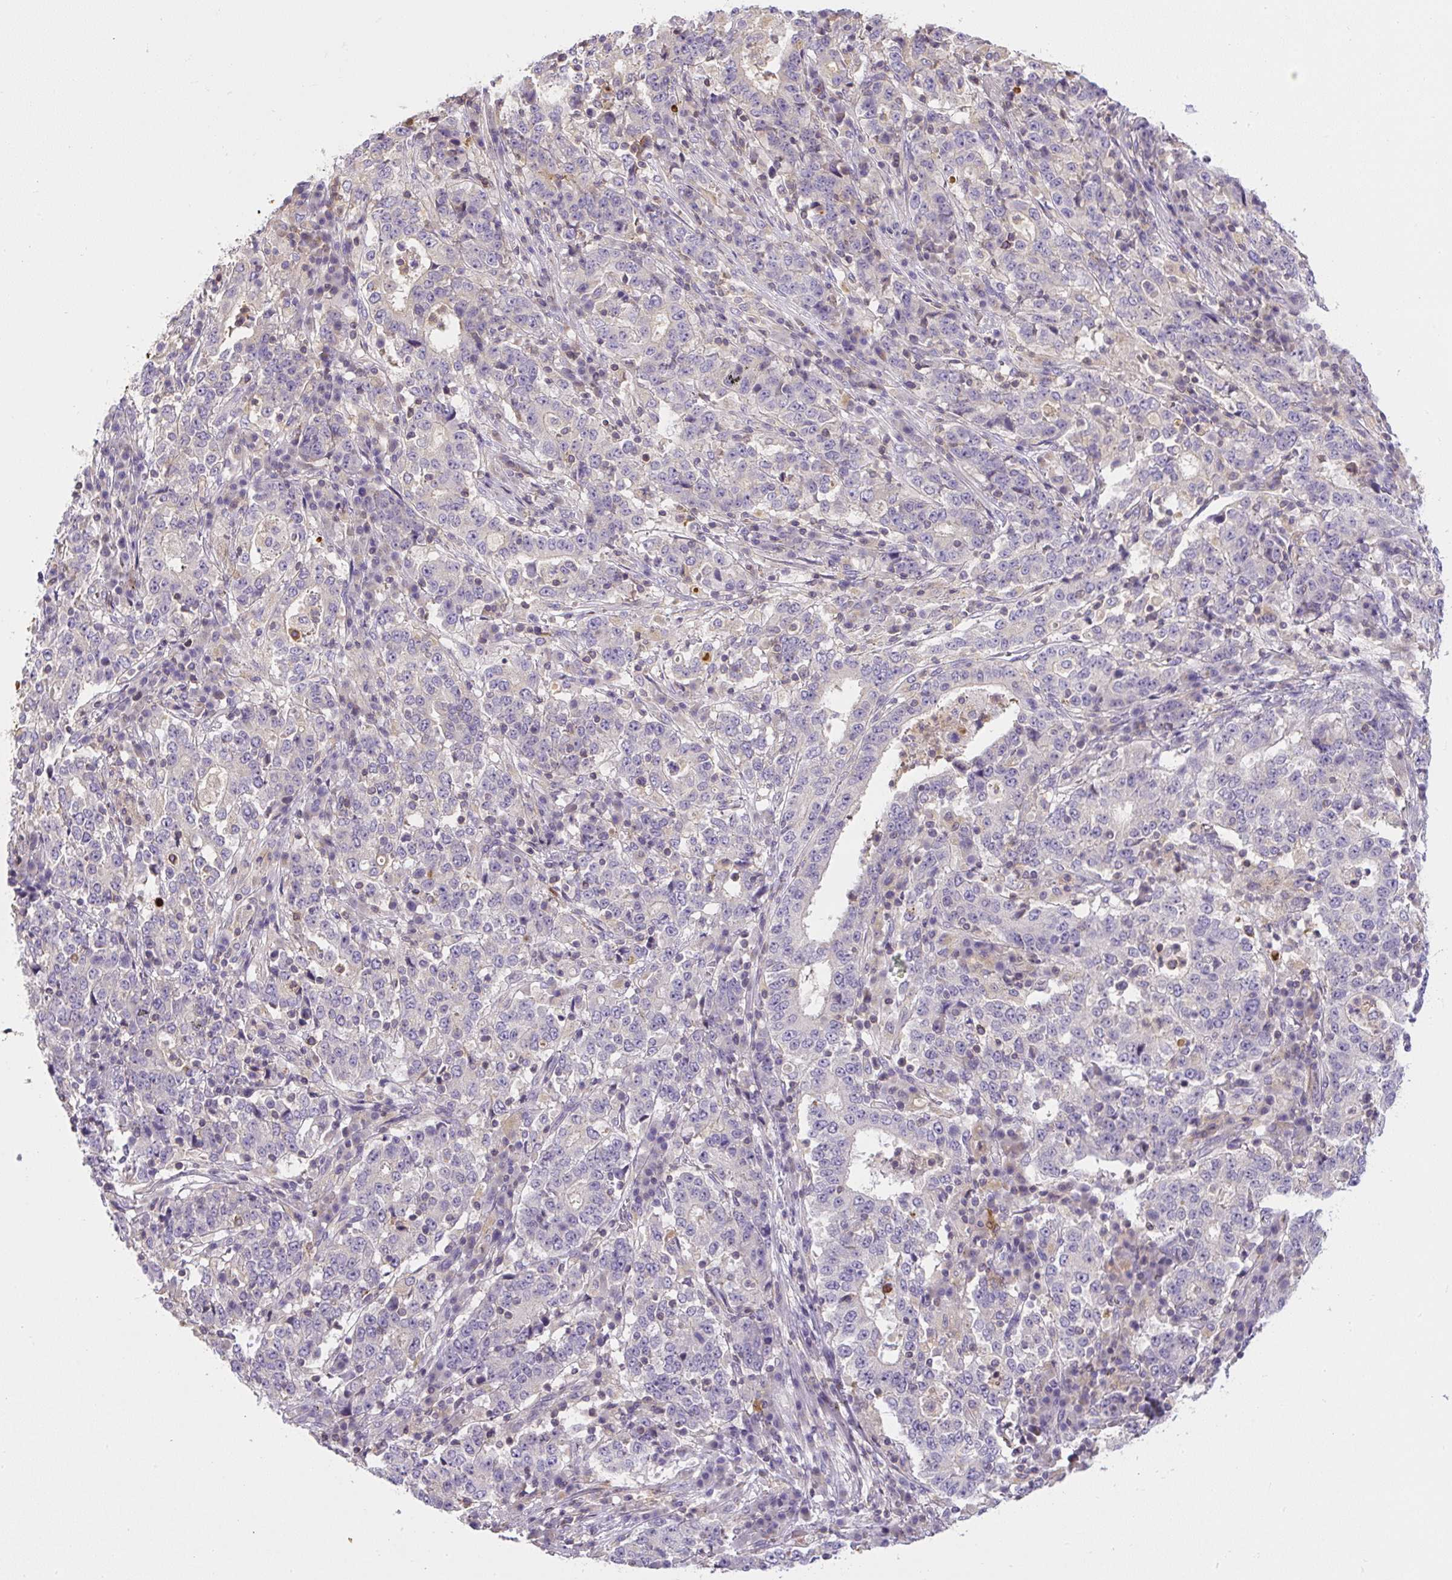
{"staining": {"intensity": "negative", "quantity": "none", "location": "none"}, "tissue": "stomach cancer", "cell_type": "Tumor cells", "image_type": "cancer", "snomed": [{"axis": "morphology", "description": "Adenocarcinoma, NOS"}, {"axis": "topography", "description": "Stomach"}], "caption": "Immunohistochemistry of human stomach cancer demonstrates no expression in tumor cells.", "gene": "PIP5KL1", "patient": {"sex": "male", "age": 59}}